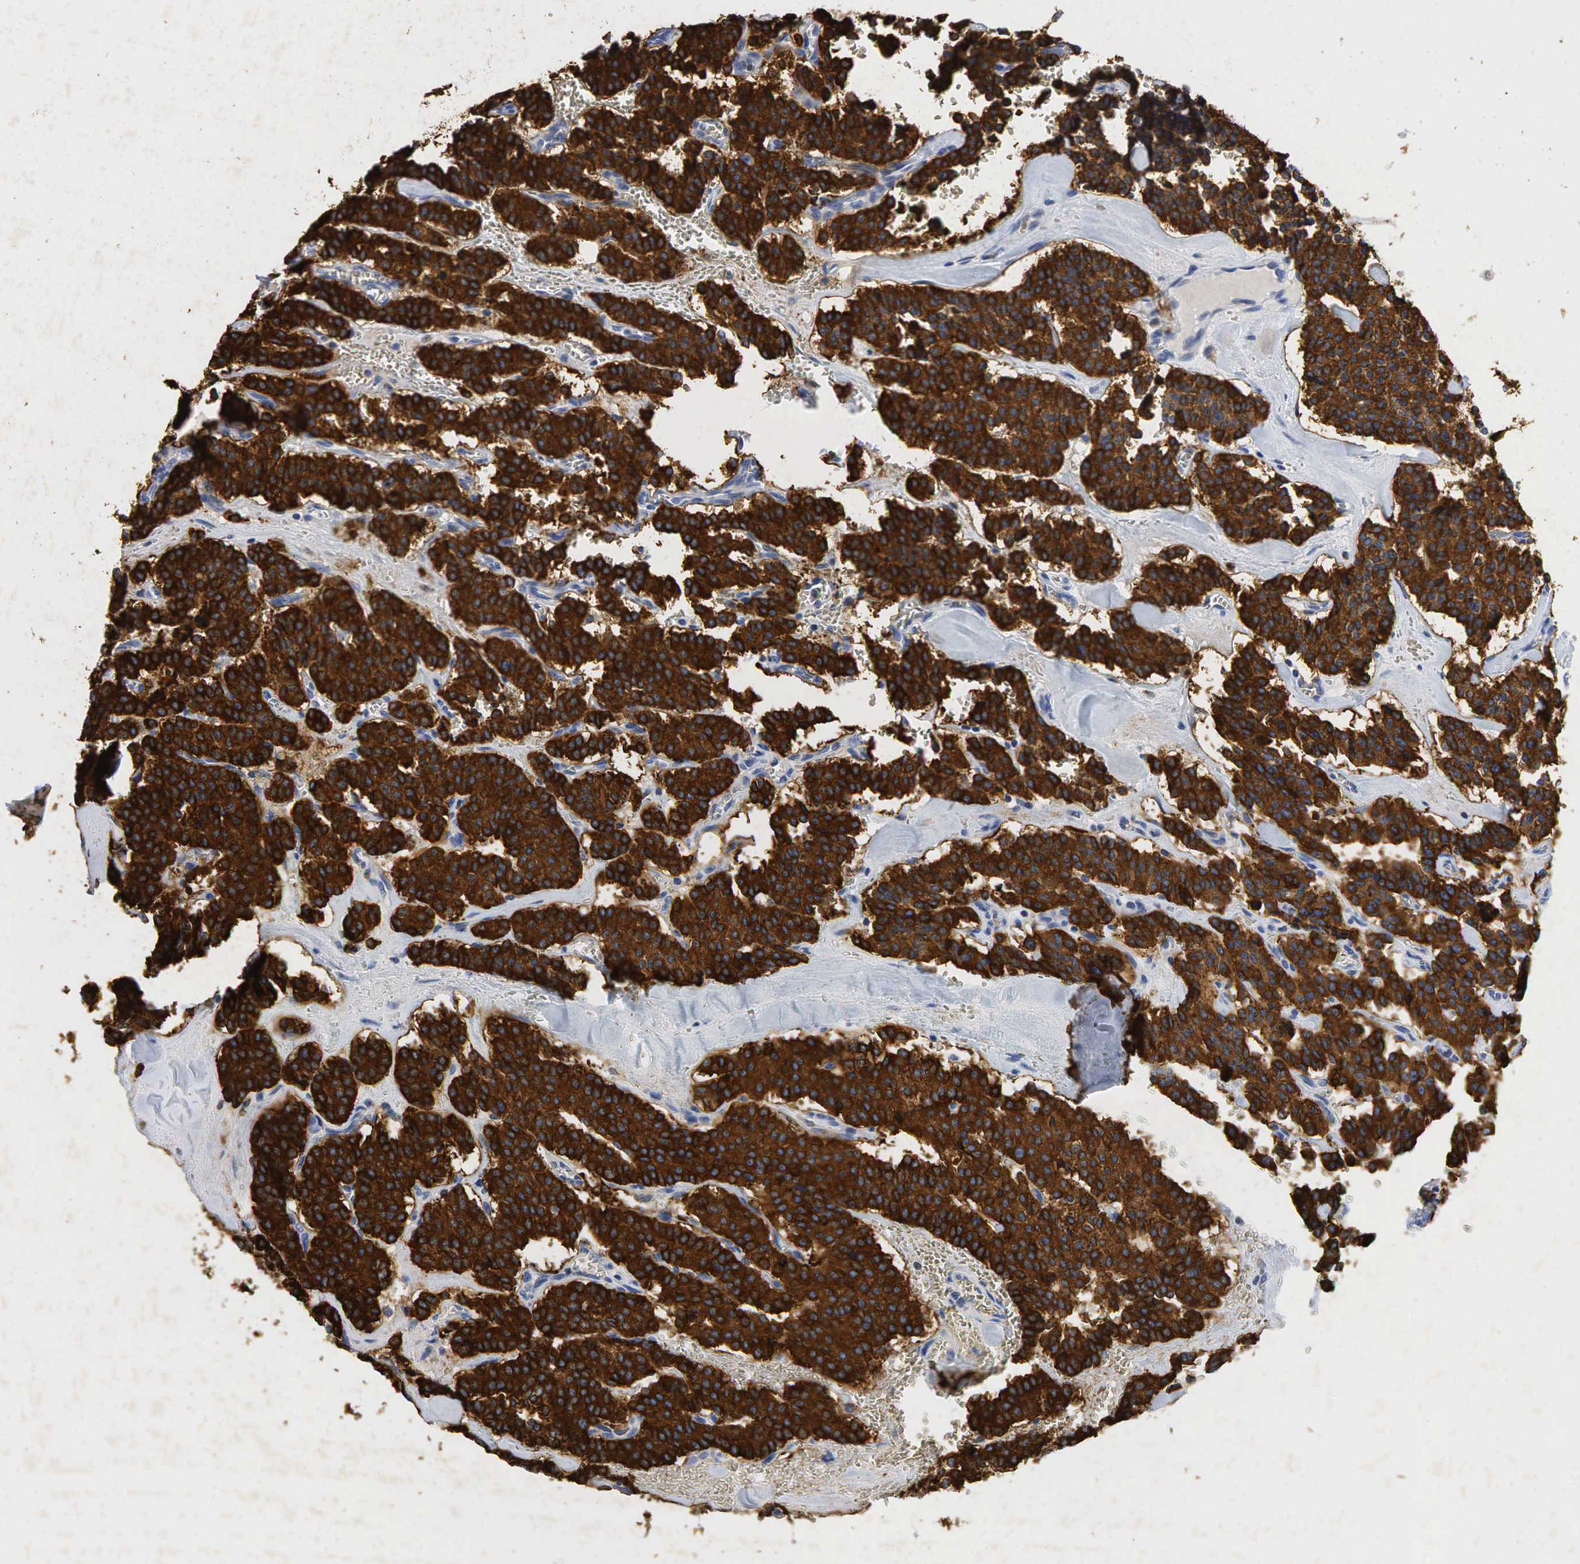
{"staining": {"intensity": "strong", "quantity": ">75%", "location": "cytoplasmic/membranous"}, "tissue": "carcinoid", "cell_type": "Tumor cells", "image_type": "cancer", "snomed": [{"axis": "morphology", "description": "Carcinoid, malignant, NOS"}, {"axis": "topography", "description": "Bronchus"}], "caption": "Immunohistochemistry of human carcinoid displays high levels of strong cytoplasmic/membranous staining in approximately >75% of tumor cells. The staining was performed using DAB to visualize the protein expression in brown, while the nuclei were stained in blue with hematoxylin (Magnification: 20x).", "gene": "SYP", "patient": {"sex": "male", "age": 55}}